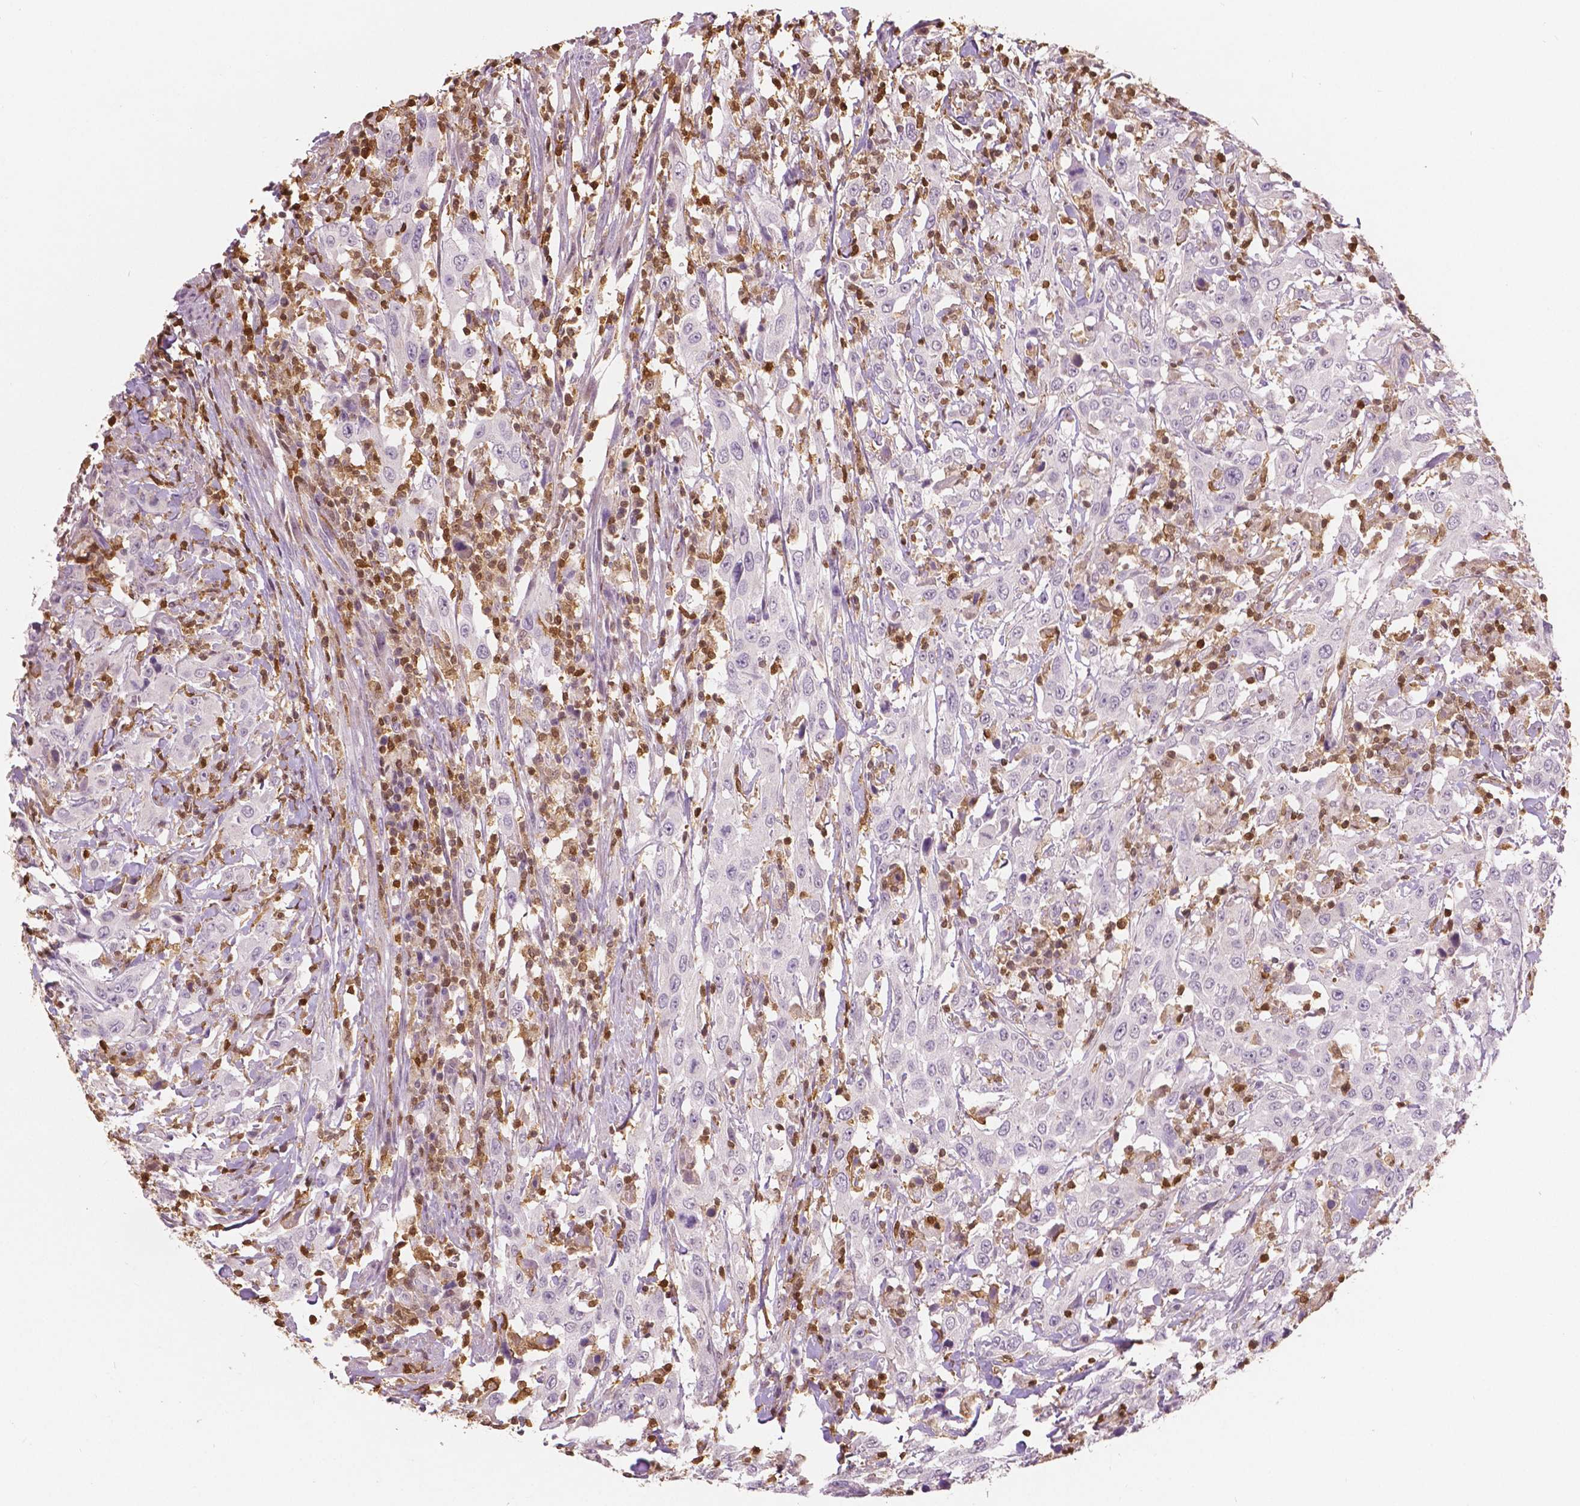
{"staining": {"intensity": "negative", "quantity": "none", "location": "none"}, "tissue": "urothelial cancer", "cell_type": "Tumor cells", "image_type": "cancer", "snomed": [{"axis": "morphology", "description": "Urothelial carcinoma, High grade"}, {"axis": "topography", "description": "Urinary bladder"}], "caption": "Immunohistochemistry (IHC) image of human urothelial cancer stained for a protein (brown), which demonstrates no expression in tumor cells.", "gene": "S100A4", "patient": {"sex": "male", "age": 61}}